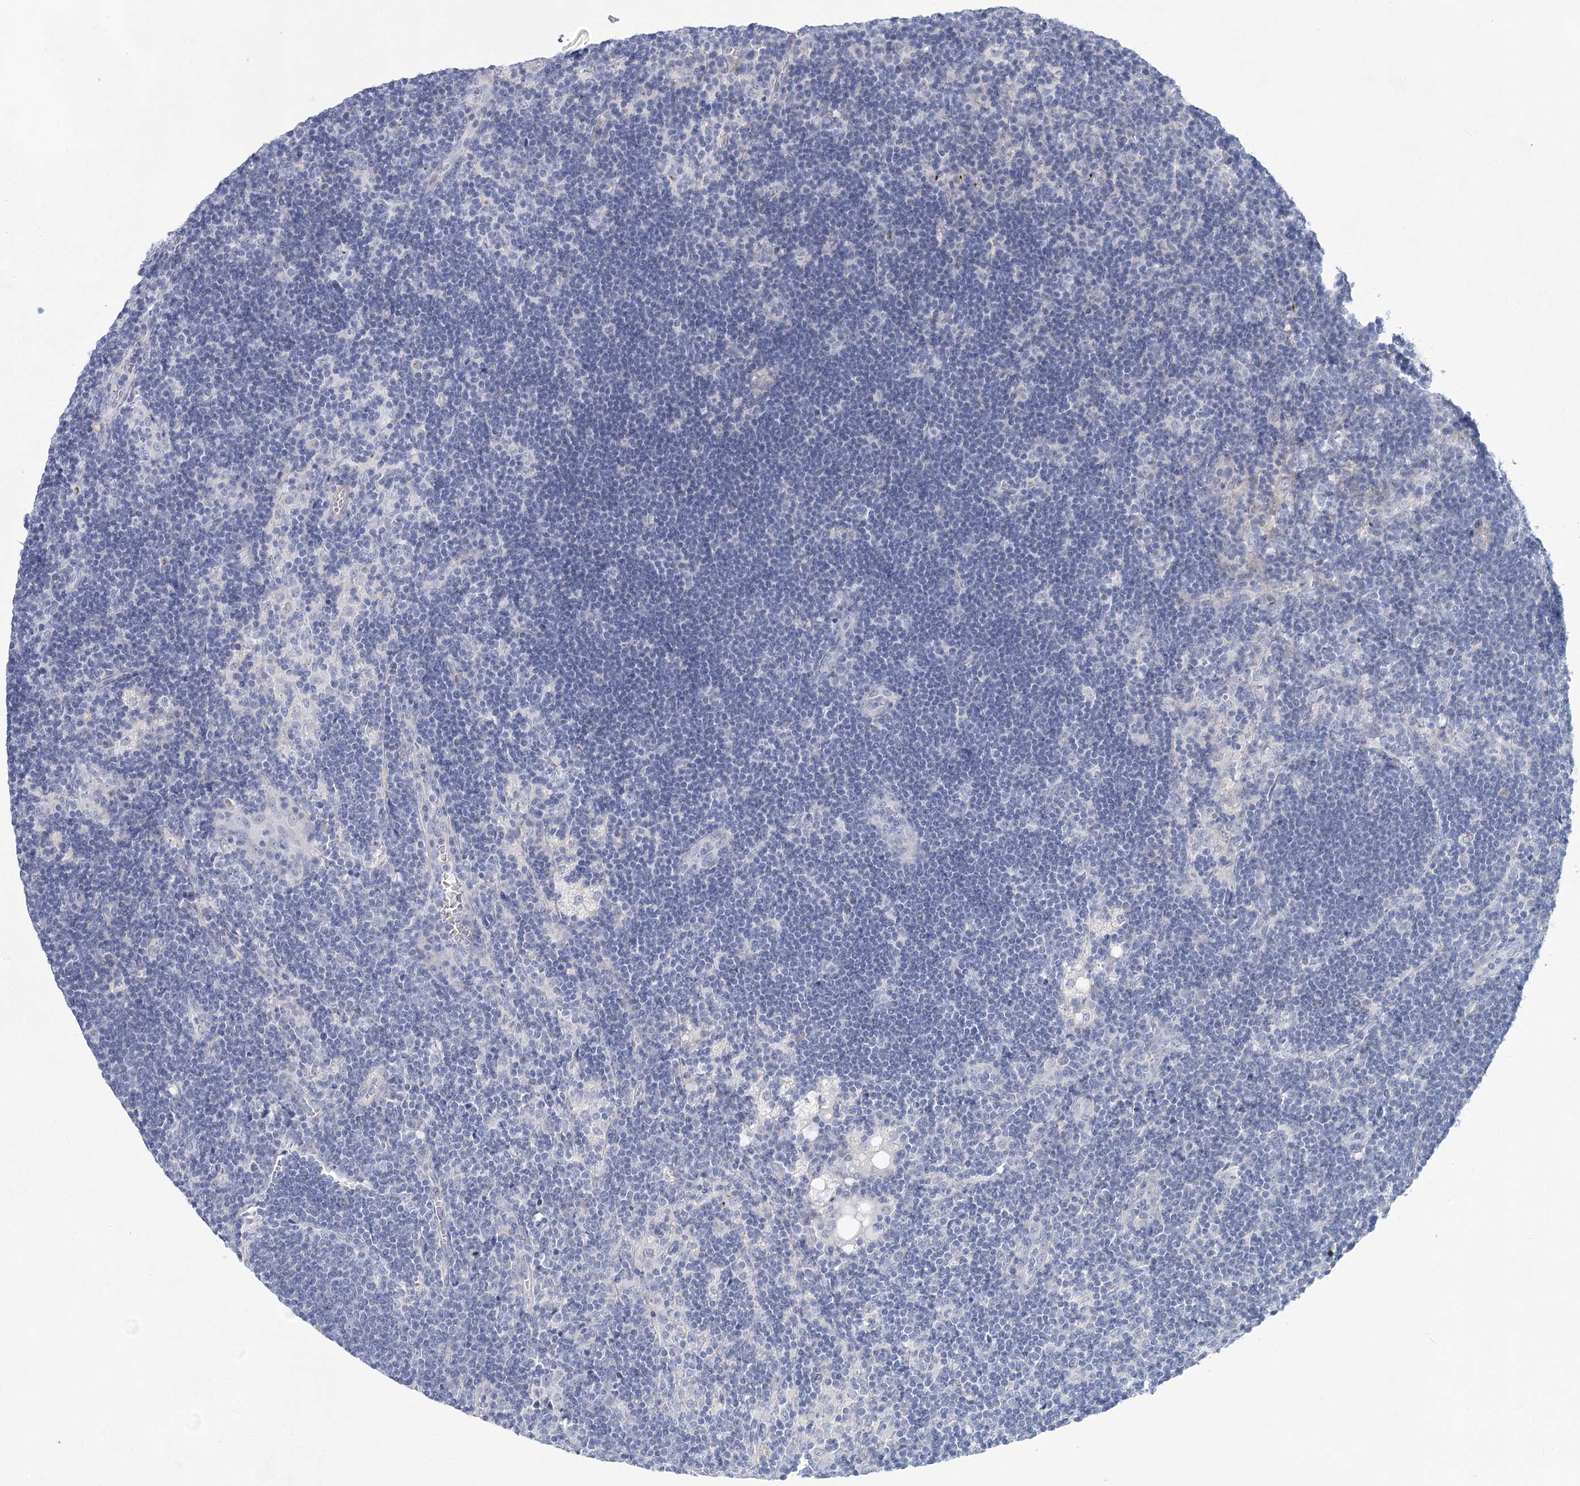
{"staining": {"intensity": "negative", "quantity": "none", "location": "none"}, "tissue": "lymph node", "cell_type": "Germinal center cells", "image_type": "normal", "snomed": [{"axis": "morphology", "description": "Normal tissue, NOS"}, {"axis": "topography", "description": "Lymph node"}], "caption": "IHC image of normal lymph node stained for a protein (brown), which exhibits no staining in germinal center cells. (DAB immunohistochemistry (IHC) visualized using brightfield microscopy, high magnification).", "gene": "WDR74", "patient": {"sex": "male", "age": 24}}